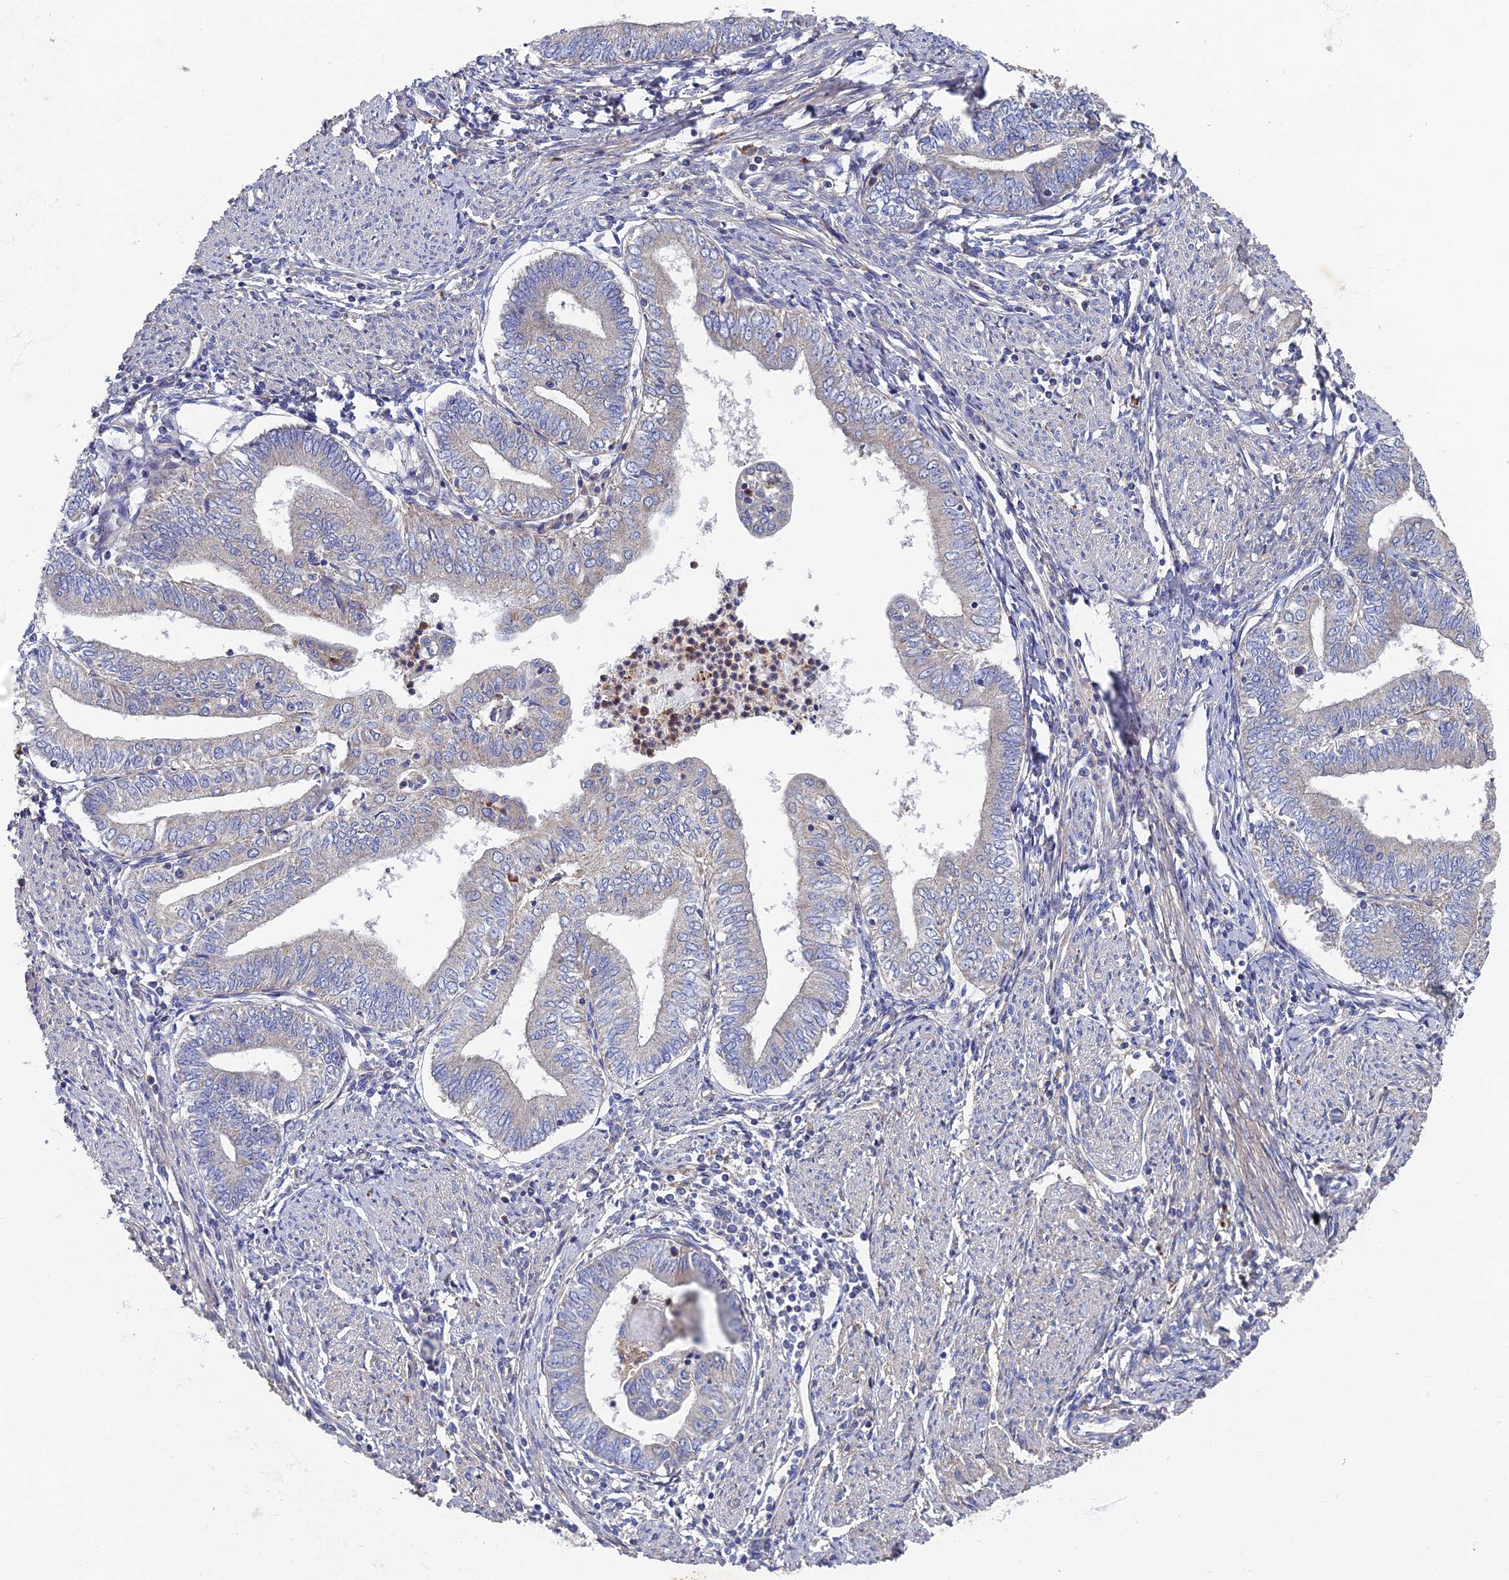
{"staining": {"intensity": "negative", "quantity": "none", "location": "none"}, "tissue": "endometrial cancer", "cell_type": "Tumor cells", "image_type": "cancer", "snomed": [{"axis": "morphology", "description": "Adenocarcinoma, NOS"}, {"axis": "topography", "description": "Endometrium"}], "caption": "Adenocarcinoma (endometrial) was stained to show a protein in brown. There is no significant staining in tumor cells.", "gene": "RNASEK", "patient": {"sex": "female", "age": 66}}